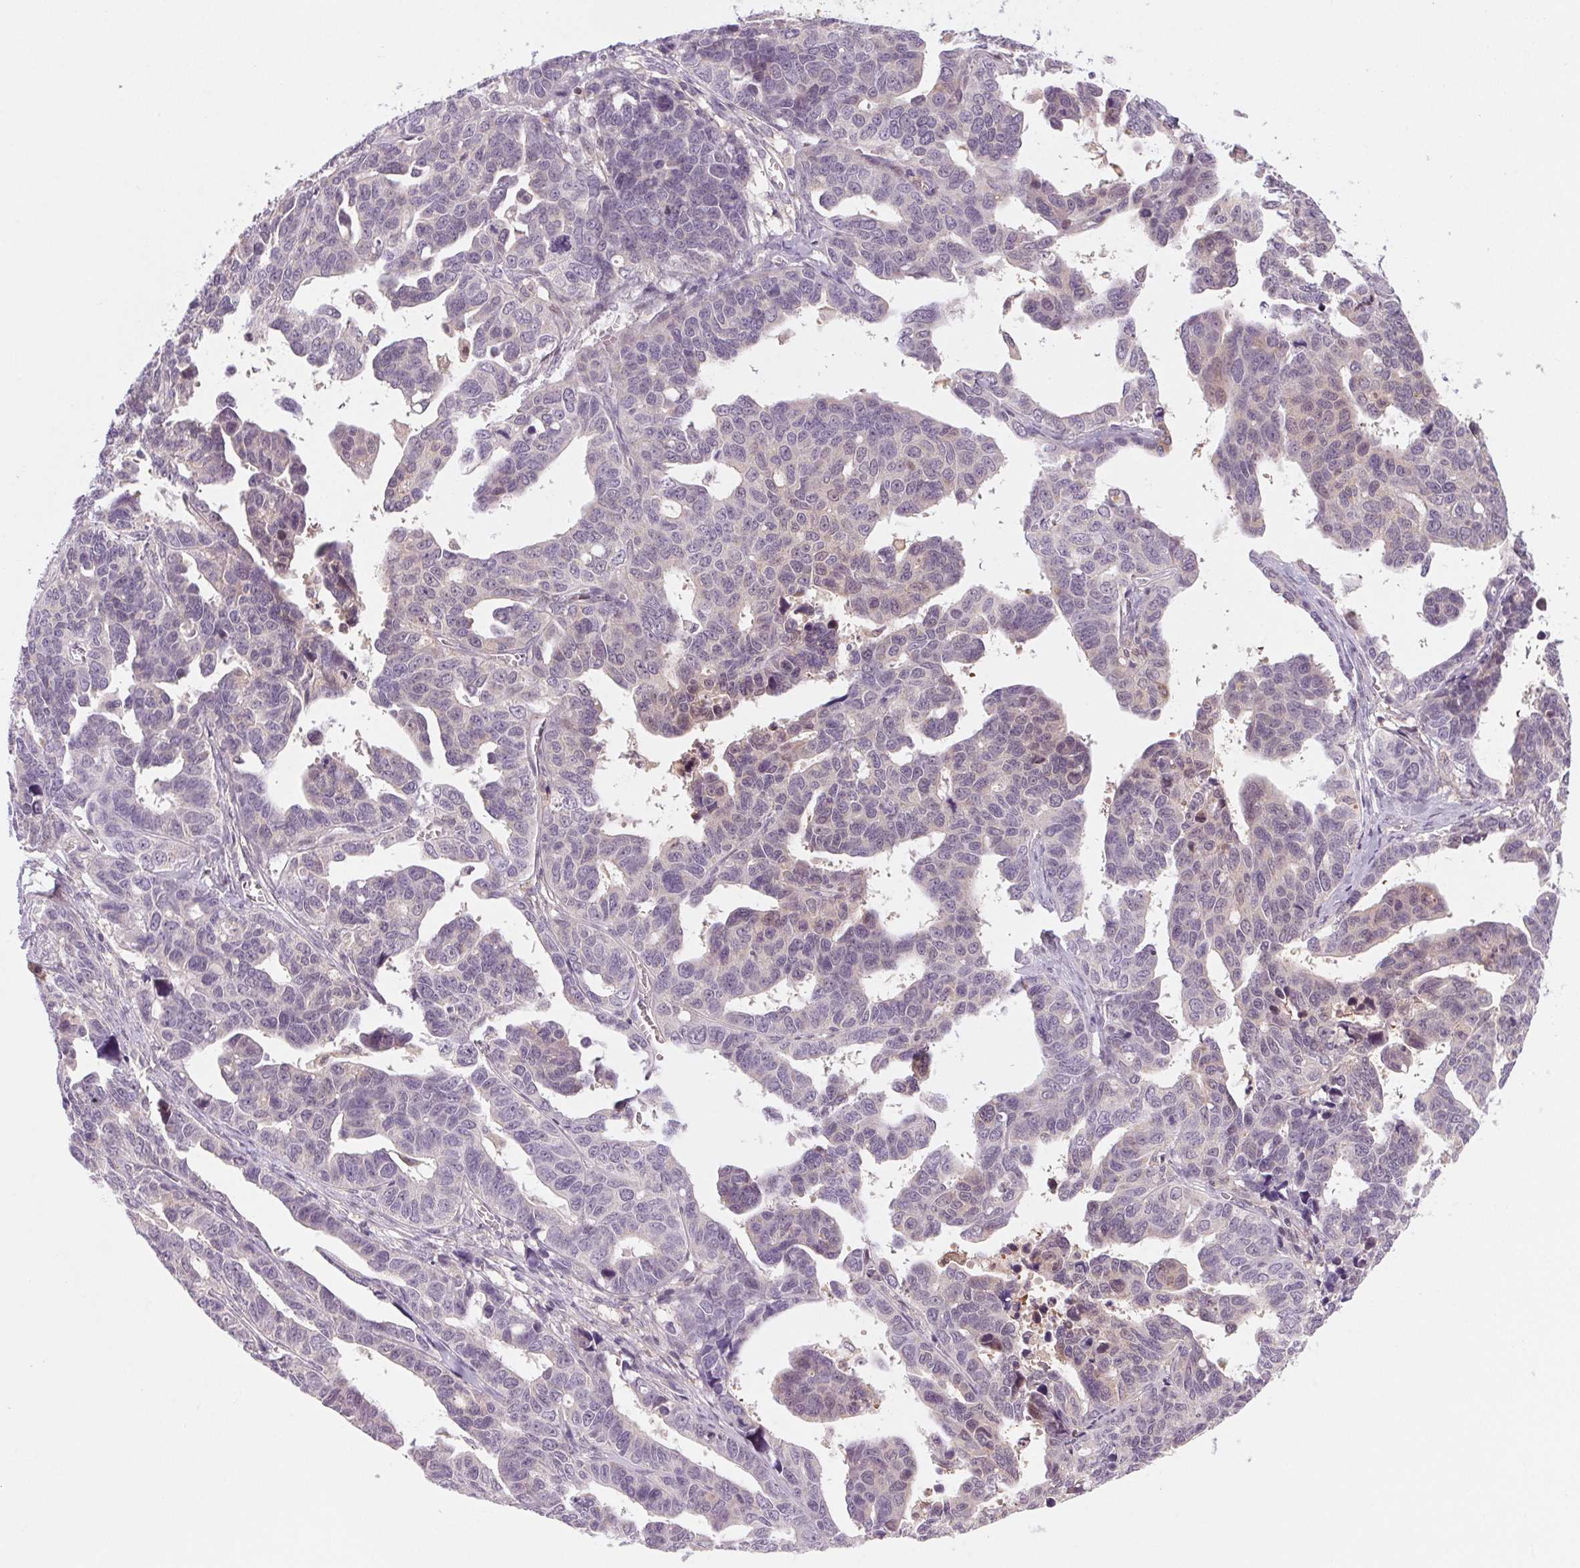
{"staining": {"intensity": "negative", "quantity": "none", "location": "none"}, "tissue": "ovarian cancer", "cell_type": "Tumor cells", "image_type": "cancer", "snomed": [{"axis": "morphology", "description": "Cystadenocarcinoma, serous, NOS"}, {"axis": "topography", "description": "Ovary"}], "caption": "The immunohistochemistry (IHC) image has no significant positivity in tumor cells of ovarian serous cystadenocarcinoma tissue.", "gene": "HHLA2", "patient": {"sex": "female", "age": 69}}